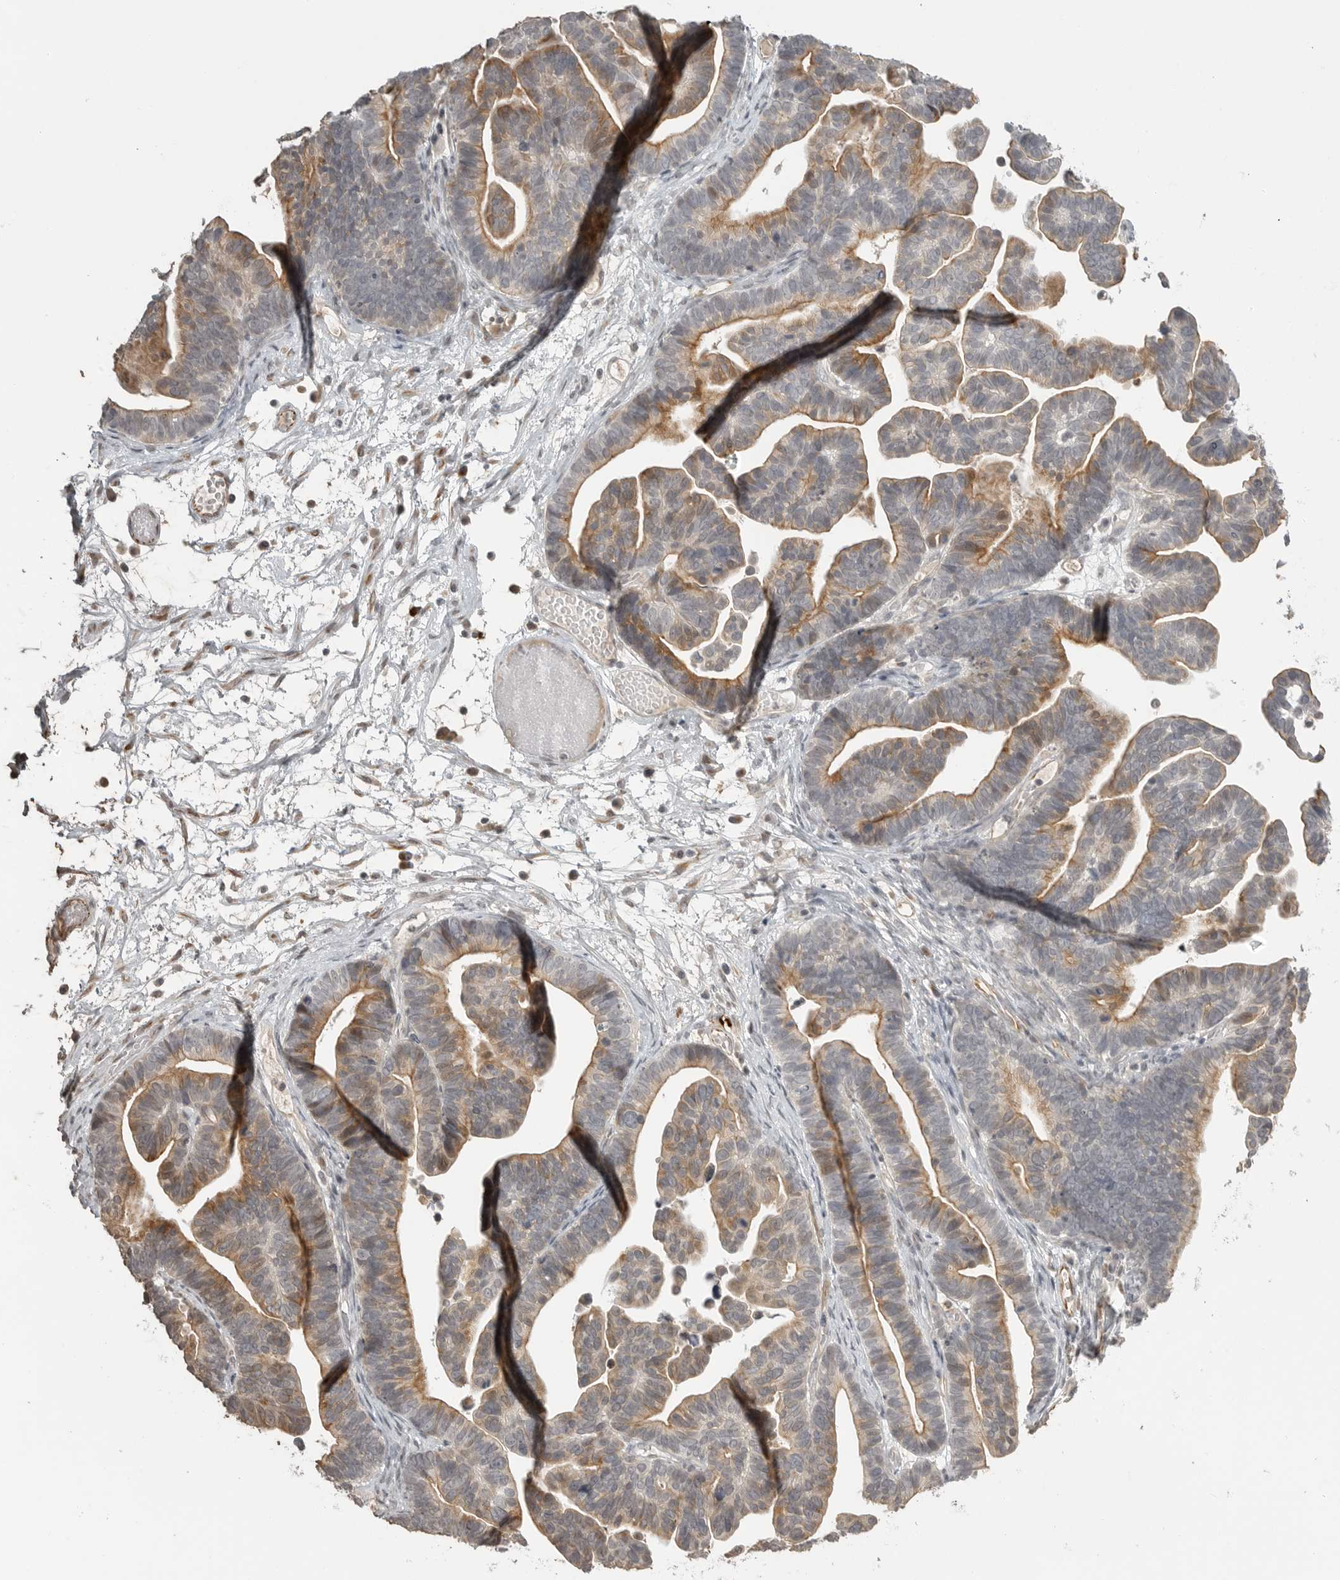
{"staining": {"intensity": "moderate", "quantity": "25%-75%", "location": "cytoplasmic/membranous"}, "tissue": "ovarian cancer", "cell_type": "Tumor cells", "image_type": "cancer", "snomed": [{"axis": "morphology", "description": "Cystadenocarcinoma, serous, NOS"}, {"axis": "topography", "description": "Ovary"}], "caption": "Tumor cells reveal medium levels of moderate cytoplasmic/membranous staining in about 25%-75% of cells in ovarian cancer.", "gene": "SMG8", "patient": {"sex": "female", "age": 56}}